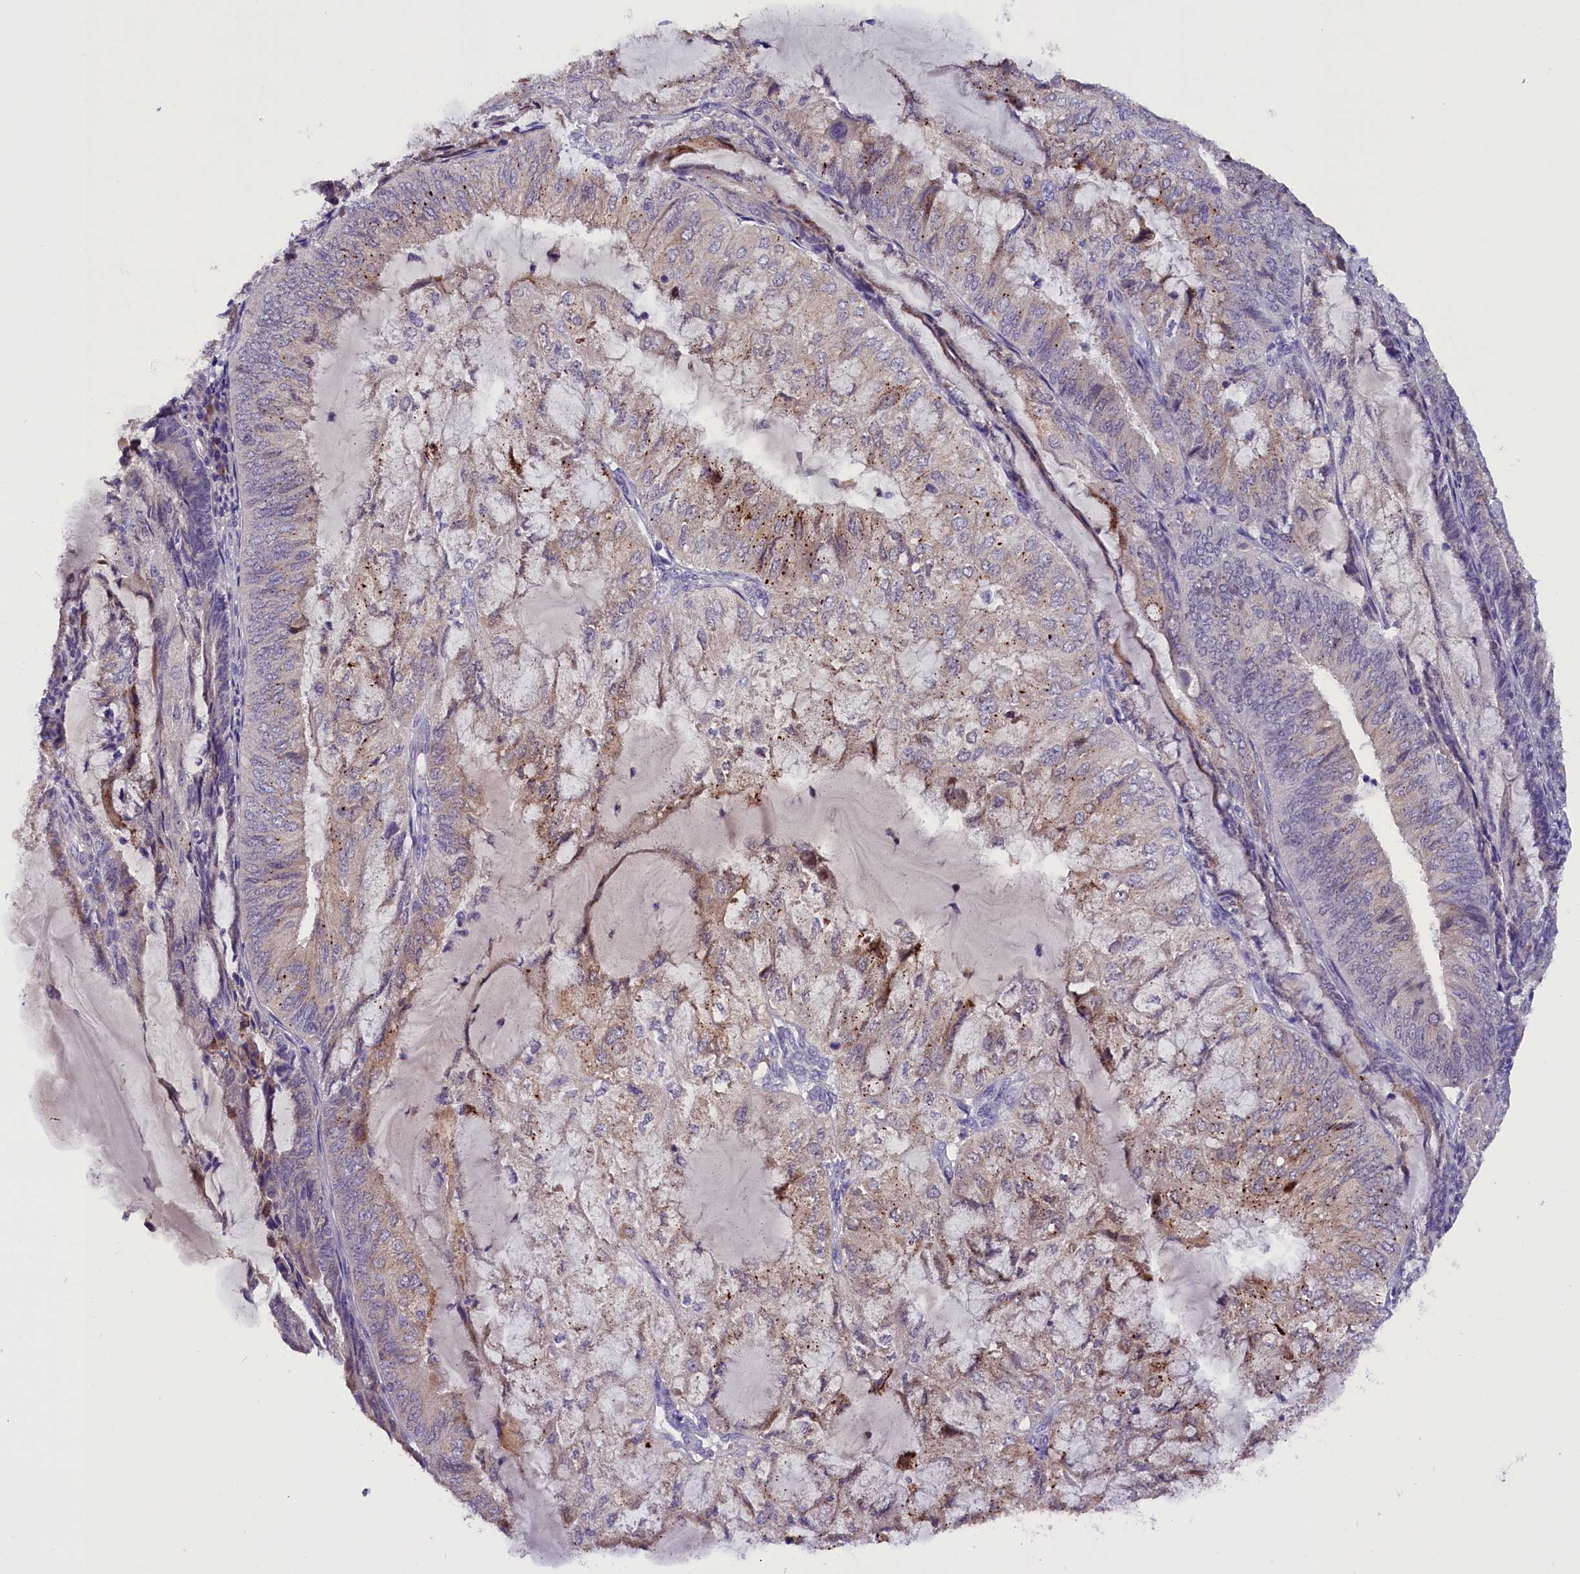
{"staining": {"intensity": "weak", "quantity": "25%-75%", "location": "cytoplasmic/membranous"}, "tissue": "endometrial cancer", "cell_type": "Tumor cells", "image_type": "cancer", "snomed": [{"axis": "morphology", "description": "Adenocarcinoma, NOS"}, {"axis": "topography", "description": "Endometrium"}], "caption": "A high-resolution histopathology image shows immunohistochemistry (IHC) staining of adenocarcinoma (endometrial), which demonstrates weak cytoplasmic/membranous positivity in about 25%-75% of tumor cells.", "gene": "MEX3B", "patient": {"sex": "female", "age": 81}}